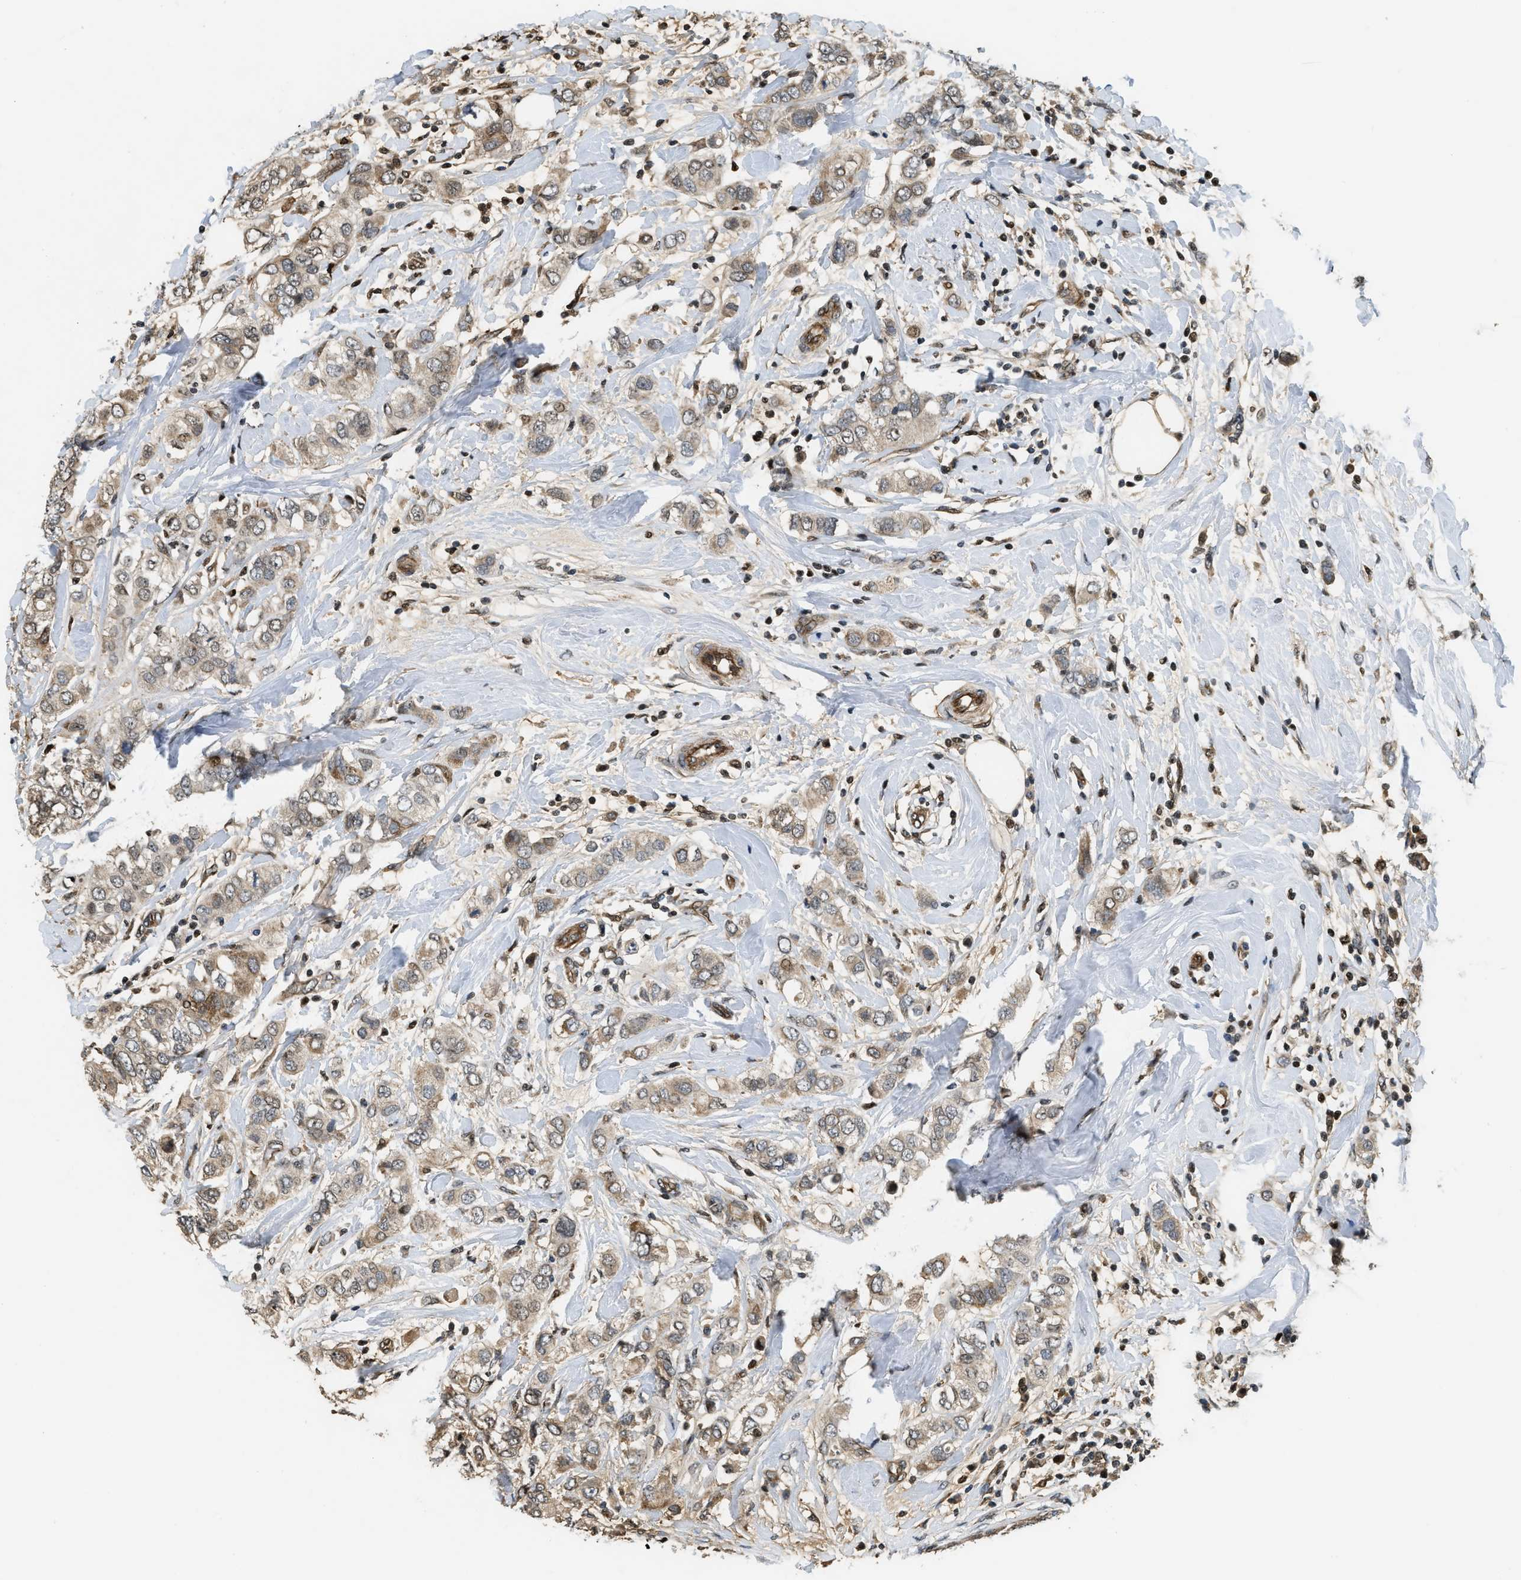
{"staining": {"intensity": "weak", "quantity": "<25%", "location": "cytoplasmic/membranous"}, "tissue": "breast cancer", "cell_type": "Tumor cells", "image_type": "cancer", "snomed": [{"axis": "morphology", "description": "Duct carcinoma"}, {"axis": "topography", "description": "Breast"}], "caption": "There is no significant expression in tumor cells of intraductal carcinoma (breast). Brightfield microscopy of IHC stained with DAB (3,3'-diaminobenzidine) (brown) and hematoxylin (blue), captured at high magnification.", "gene": "LTA4H", "patient": {"sex": "female", "age": 50}}